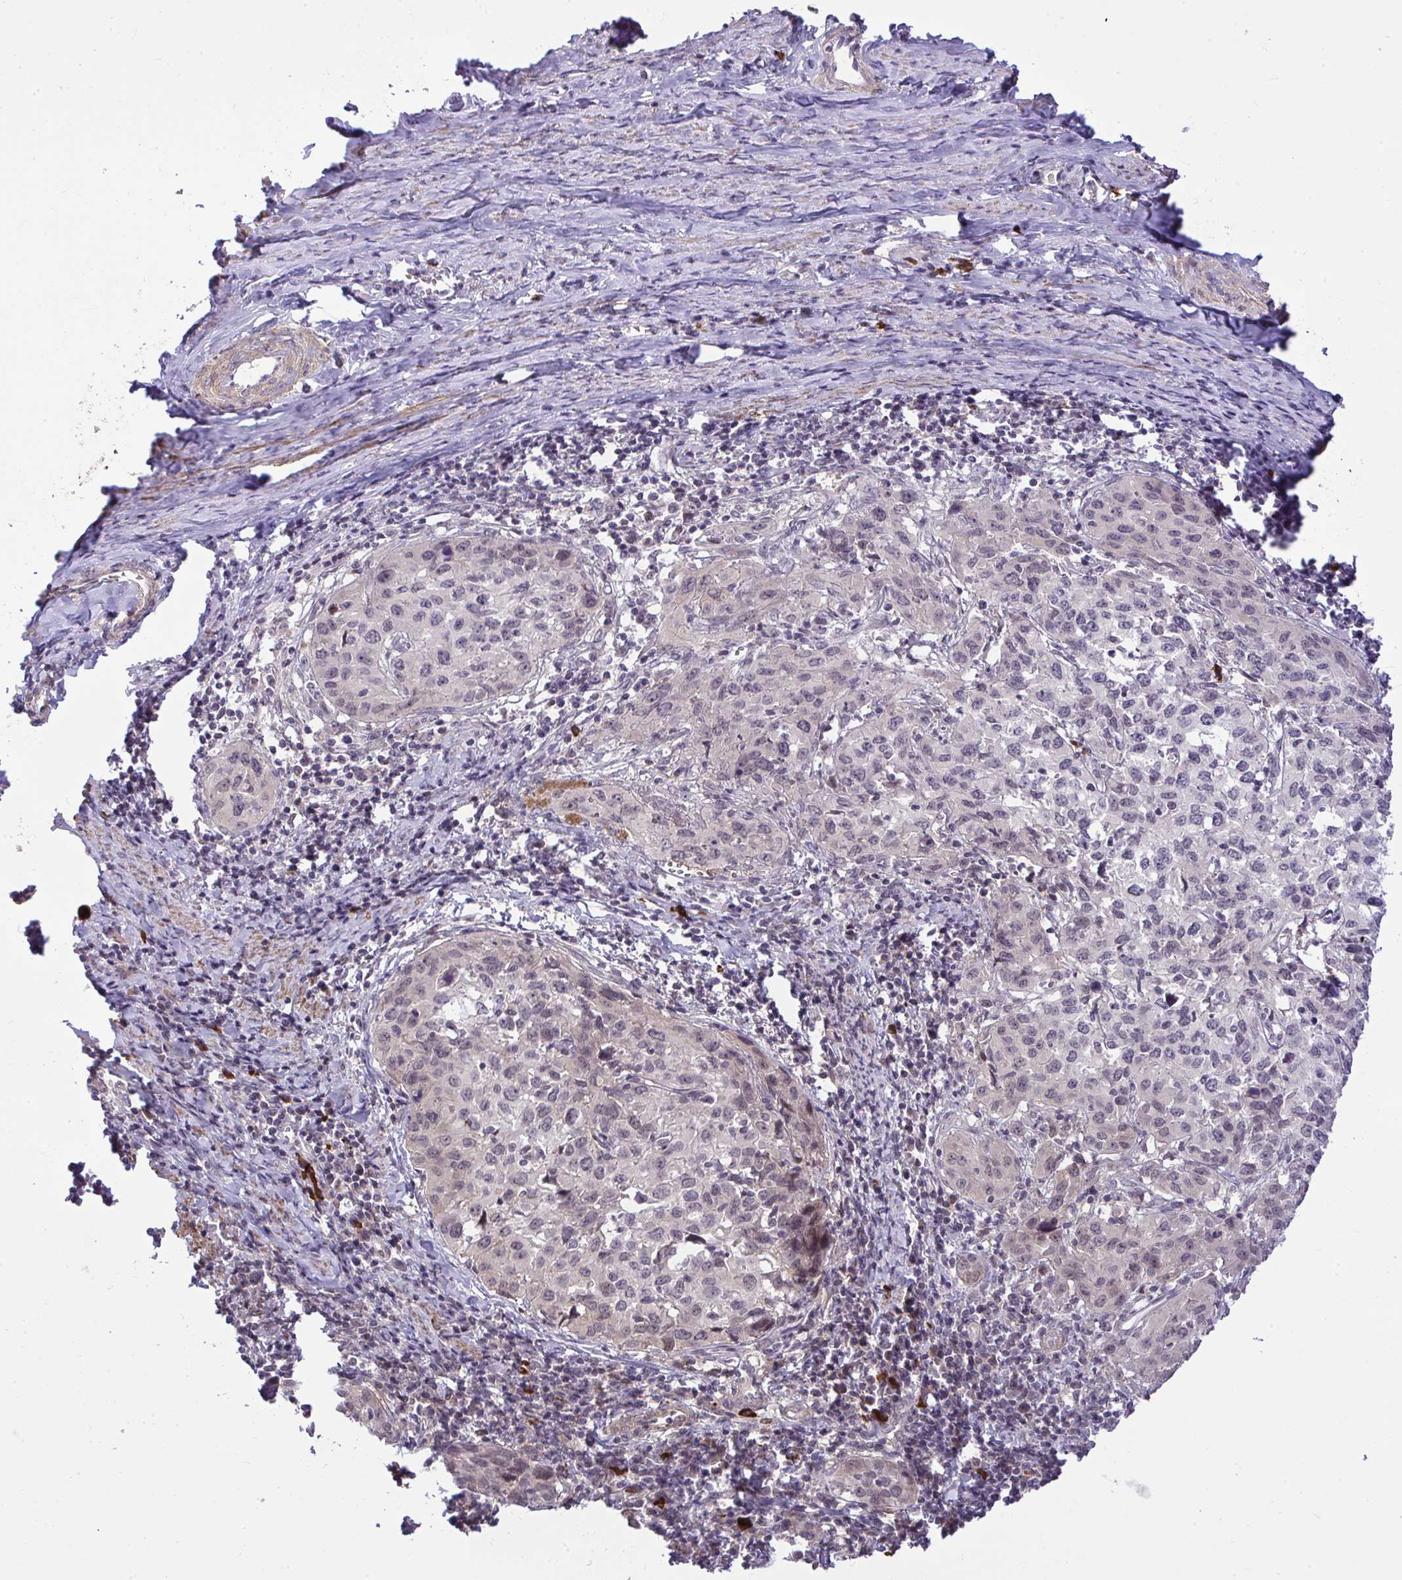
{"staining": {"intensity": "moderate", "quantity": "25%-75%", "location": "nuclear"}, "tissue": "cervical cancer", "cell_type": "Tumor cells", "image_type": "cancer", "snomed": [{"axis": "morphology", "description": "Squamous cell carcinoma, NOS"}, {"axis": "topography", "description": "Cervix"}], "caption": "Cervical squamous cell carcinoma was stained to show a protein in brown. There is medium levels of moderate nuclear positivity in about 25%-75% of tumor cells. The staining was performed using DAB (3,3'-diaminobenzidine) to visualize the protein expression in brown, while the nuclei were stained in blue with hematoxylin (Magnification: 20x).", "gene": "ZSCAN9", "patient": {"sex": "female", "age": 51}}